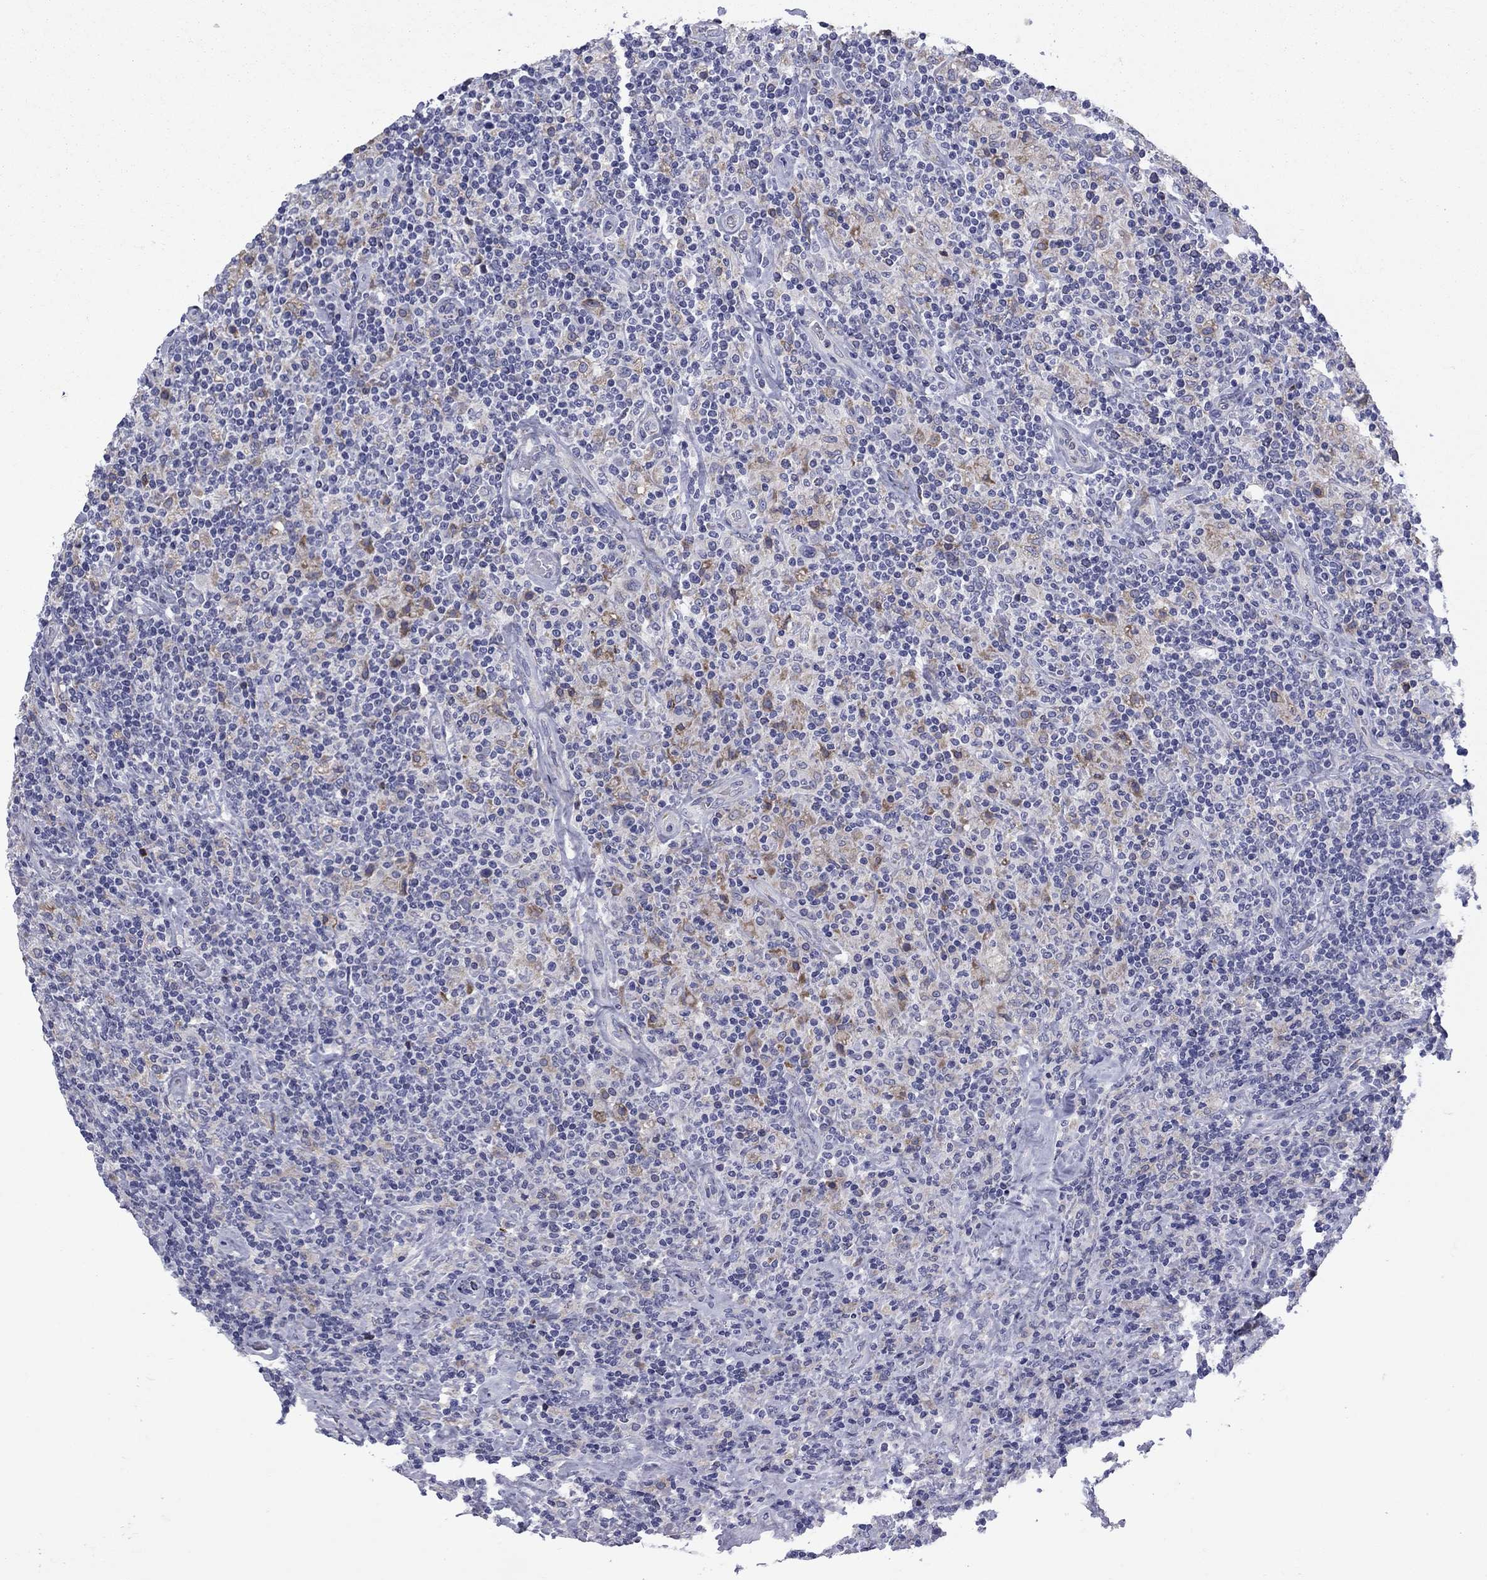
{"staining": {"intensity": "negative", "quantity": "none", "location": "none"}, "tissue": "lymphoma", "cell_type": "Tumor cells", "image_type": "cancer", "snomed": [{"axis": "morphology", "description": "Hodgkin's disease, NOS"}, {"axis": "topography", "description": "Lymph node"}], "caption": "There is no significant expression in tumor cells of lymphoma. The staining is performed using DAB brown chromogen with nuclei counter-stained in using hematoxylin.", "gene": "TMPRSS11A", "patient": {"sex": "male", "age": 70}}